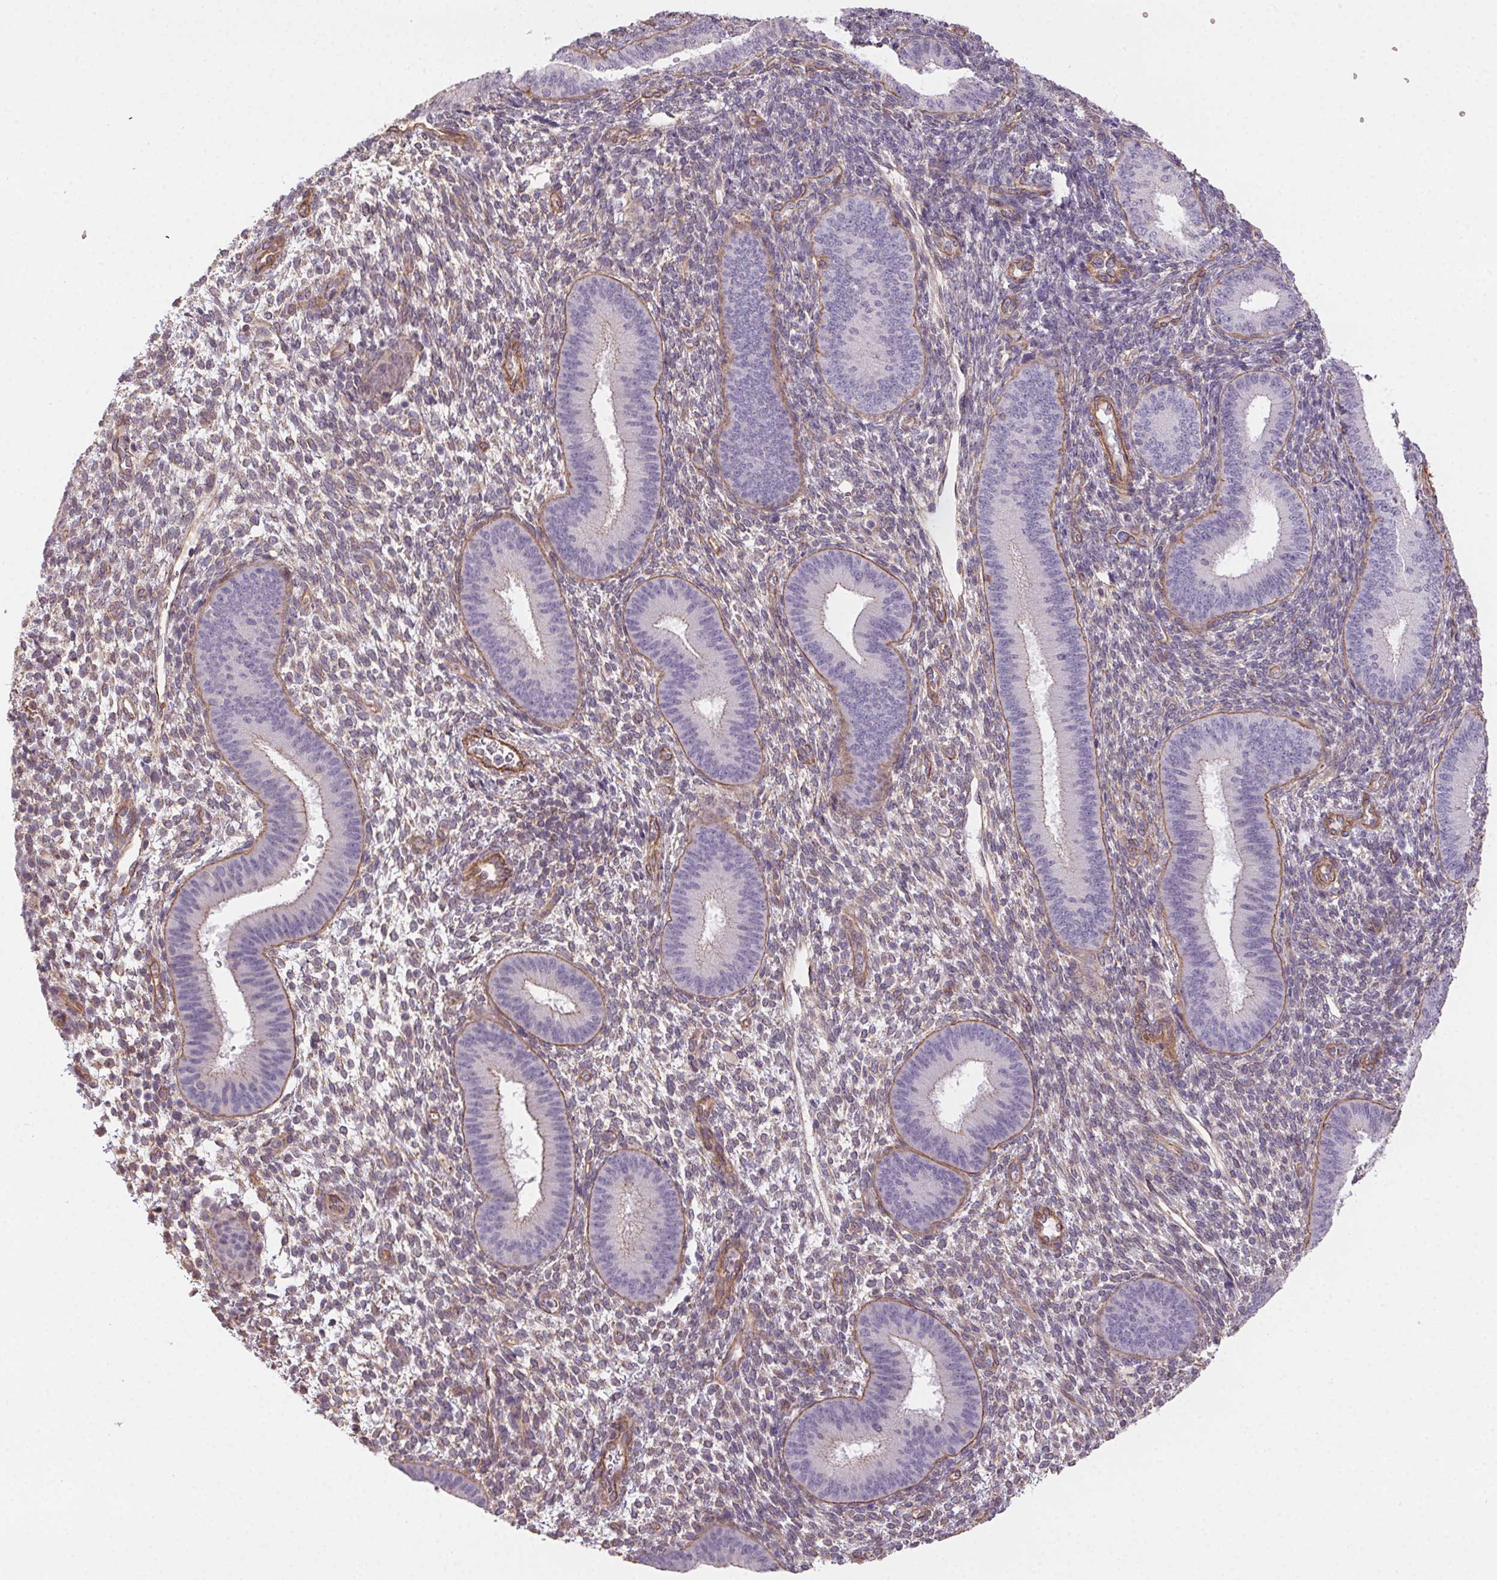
{"staining": {"intensity": "negative", "quantity": "none", "location": "none"}, "tissue": "endometrium", "cell_type": "Cells in endometrial stroma", "image_type": "normal", "snomed": [{"axis": "morphology", "description": "Normal tissue, NOS"}, {"axis": "topography", "description": "Endometrium"}], "caption": "Immunohistochemistry (IHC) micrograph of benign endometrium: human endometrium stained with DAB (3,3'-diaminobenzidine) displays no significant protein staining in cells in endometrial stroma.", "gene": "PLA2G4F", "patient": {"sex": "female", "age": 39}}